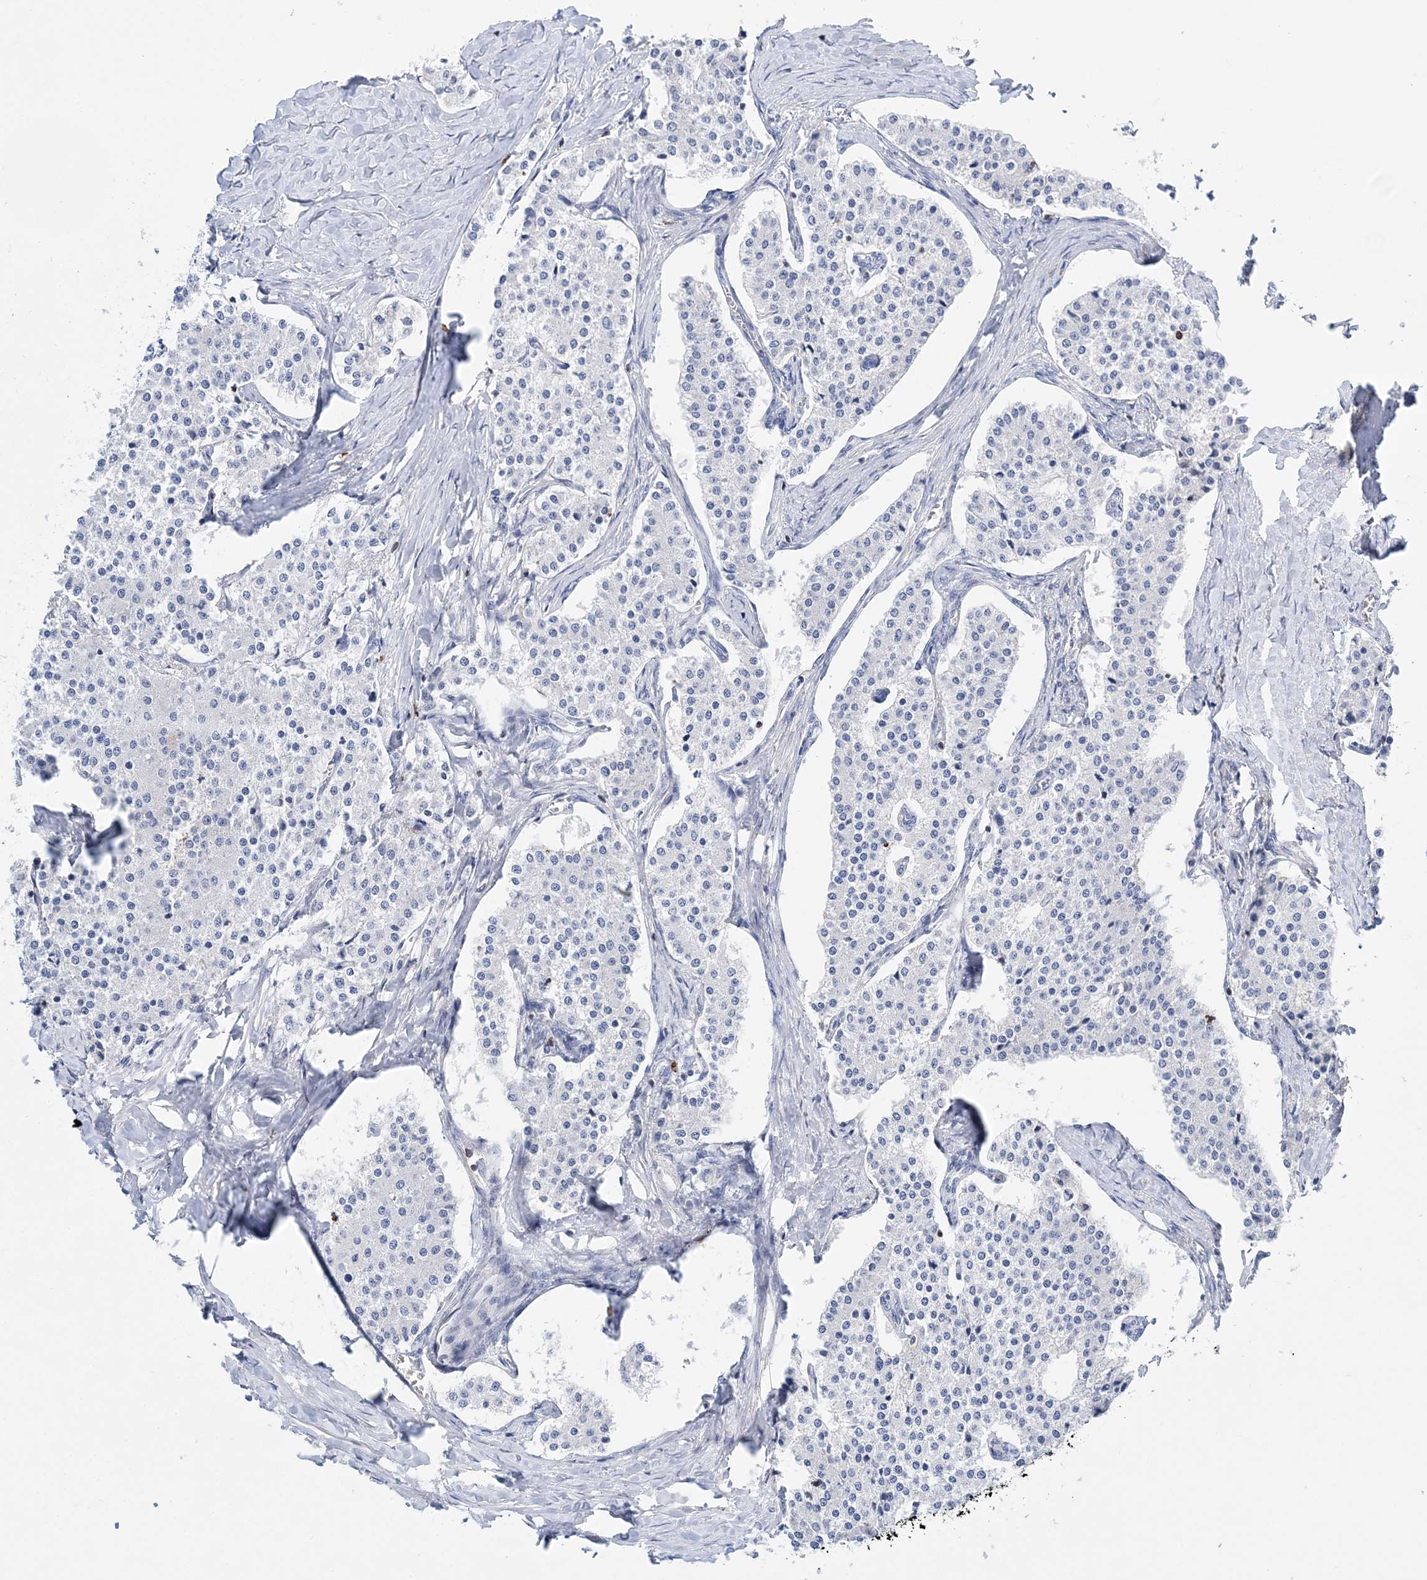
{"staining": {"intensity": "negative", "quantity": "none", "location": "none"}, "tissue": "carcinoid", "cell_type": "Tumor cells", "image_type": "cancer", "snomed": [{"axis": "morphology", "description": "Carcinoid, malignant, NOS"}, {"axis": "topography", "description": "Colon"}], "caption": "Micrograph shows no significant protein positivity in tumor cells of malignant carcinoid.", "gene": "PRMT9", "patient": {"sex": "female", "age": 52}}